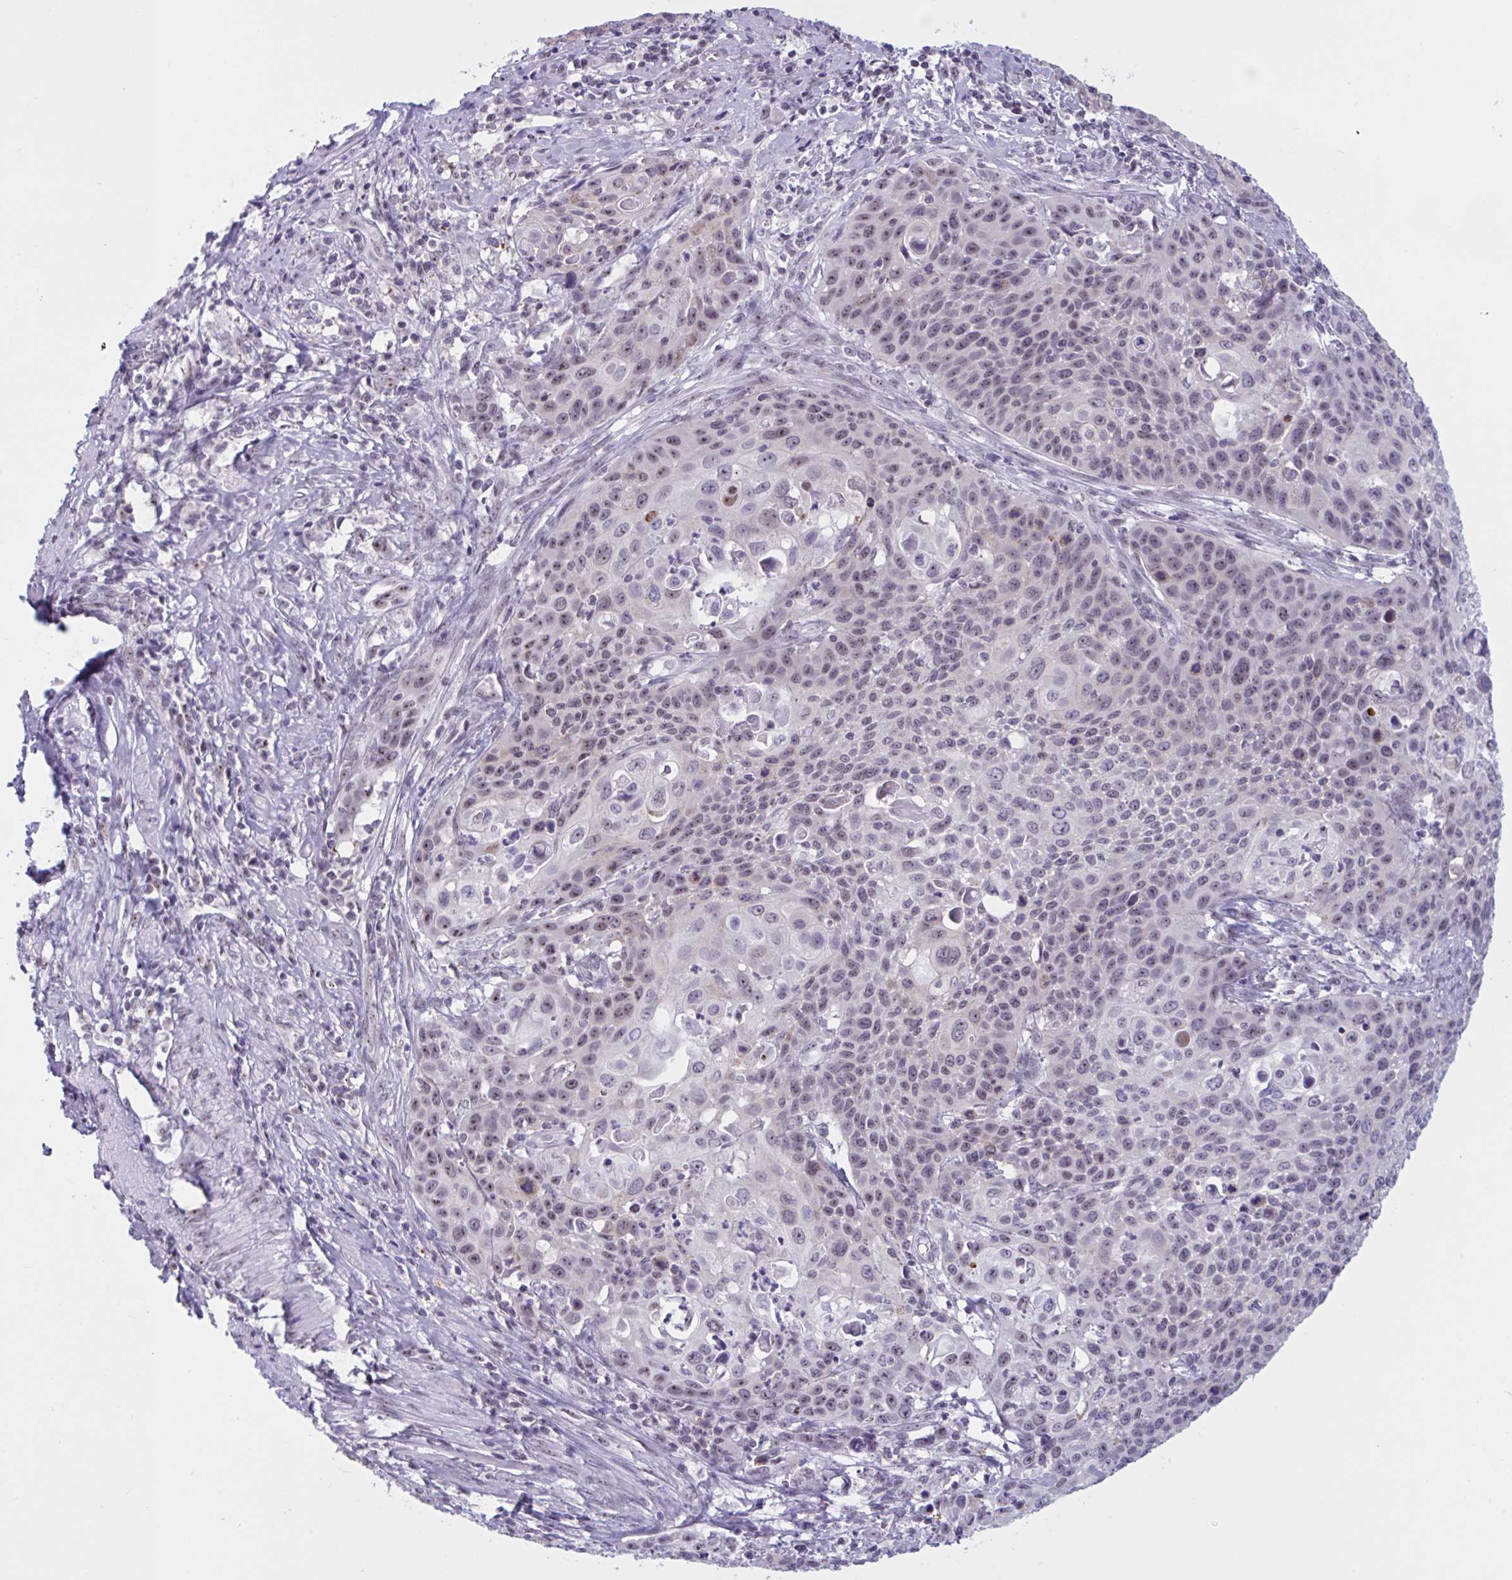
{"staining": {"intensity": "weak", "quantity": "25%-75%", "location": "nuclear"}, "tissue": "cervical cancer", "cell_type": "Tumor cells", "image_type": "cancer", "snomed": [{"axis": "morphology", "description": "Squamous cell carcinoma, NOS"}, {"axis": "topography", "description": "Cervix"}], "caption": "Immunohistochemical staining of human cervical cancer demonstrates low levels of weak nuclear positivity in about 25%-75% of tumor cells.", "gene": "TGM6", "patient": {"sex": "female", "age": 65}}